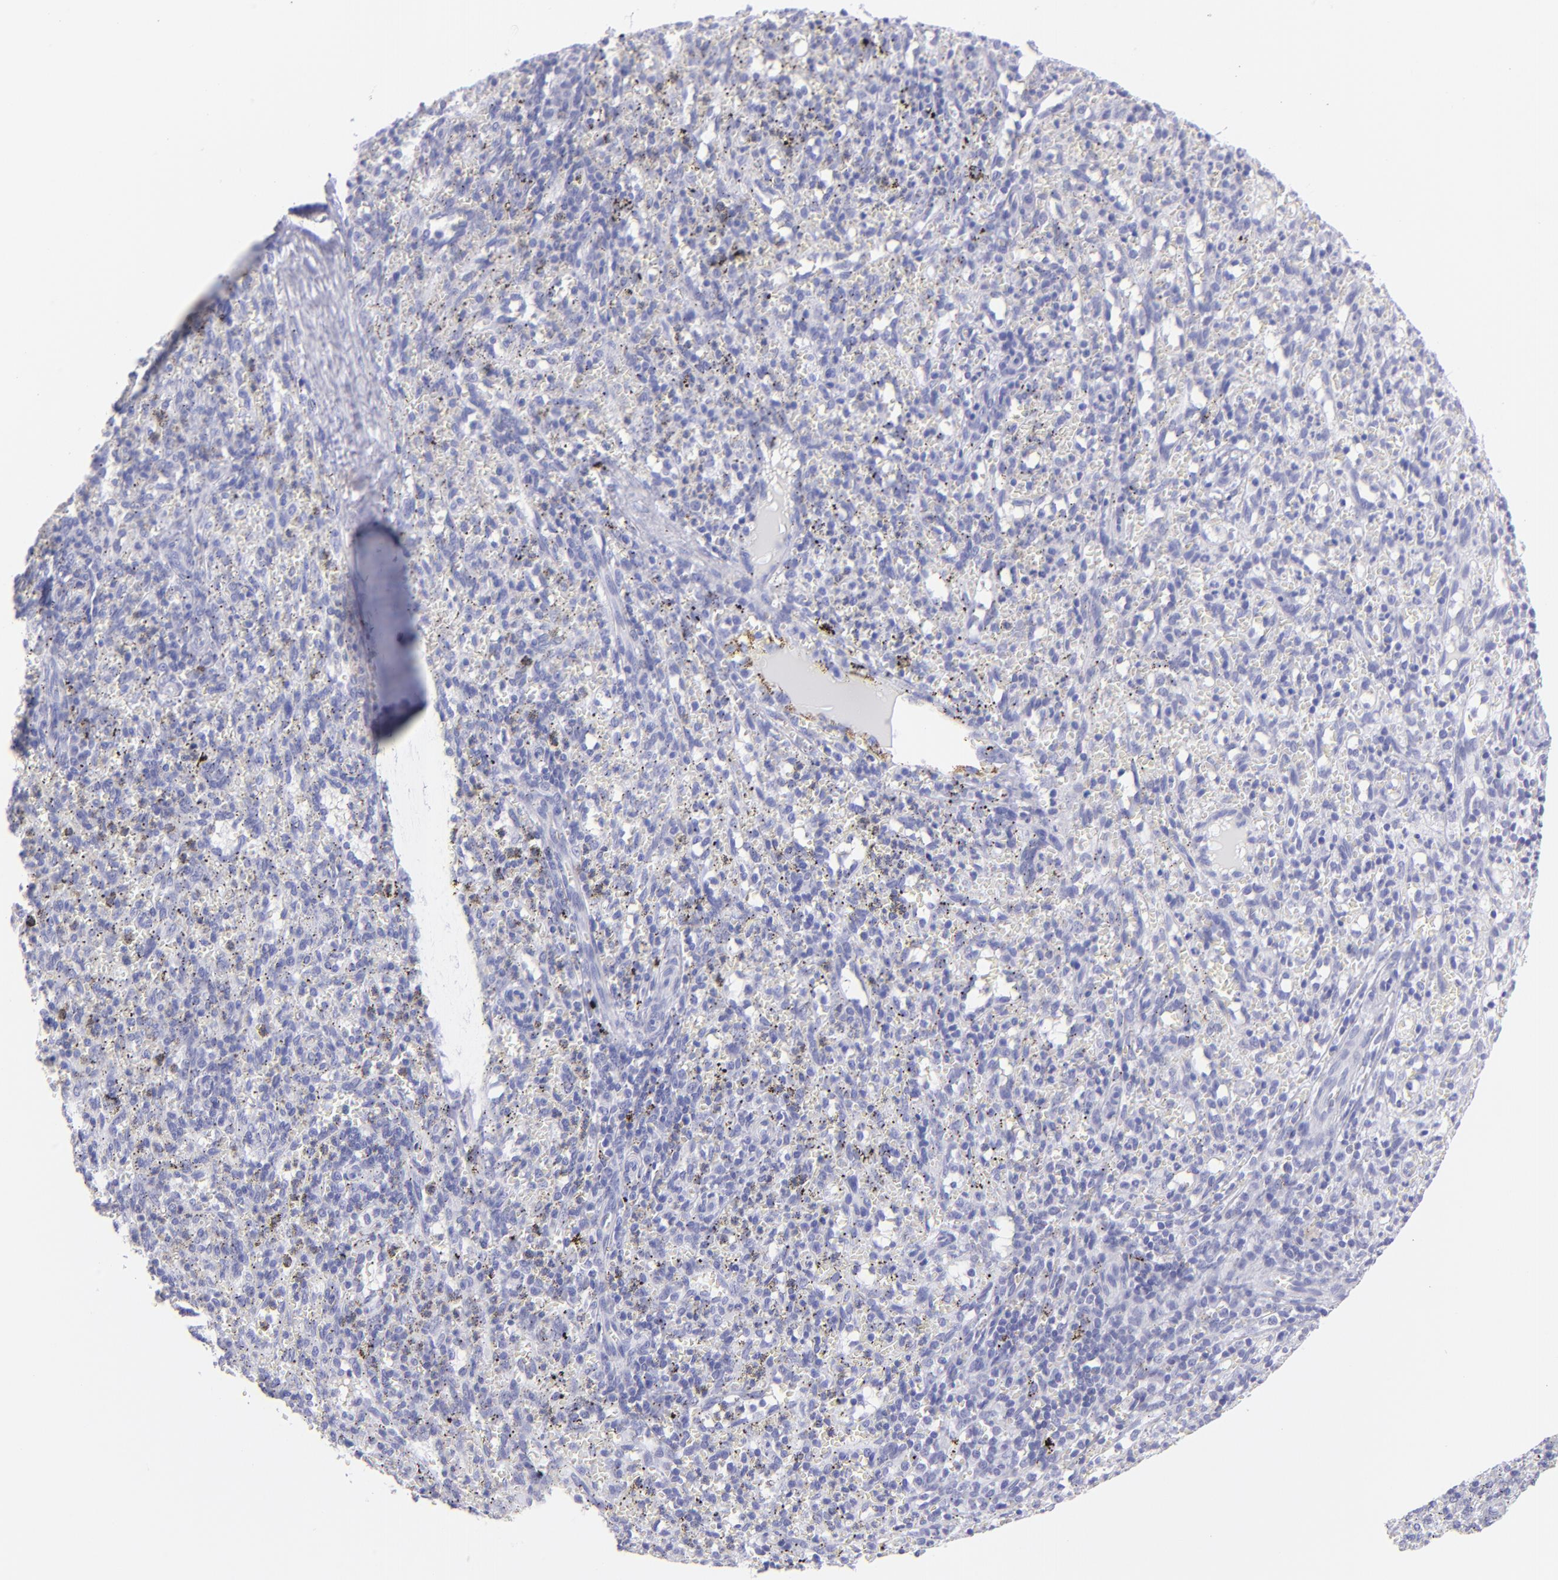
{"staining": {"intensity": "negative", "quantity": "none", "location": "none"}, "tissue": "spleen", "cell_type": "Cells in red pulp", "image_type": "normal", "snomed": [{"axis": "morphology", "description": "Normal tissue, NOS"}, {"axis": "topography", "description": "Spleen"}], "caption": "The image demonstrates no staining of cells in red pulp in benign spleen. The staining is performed using DAB brown chromogen with nuclei counter-stained in using hematoxylin.", "gene": "PIP", "patient": {"sex": "female", "age": 10}}